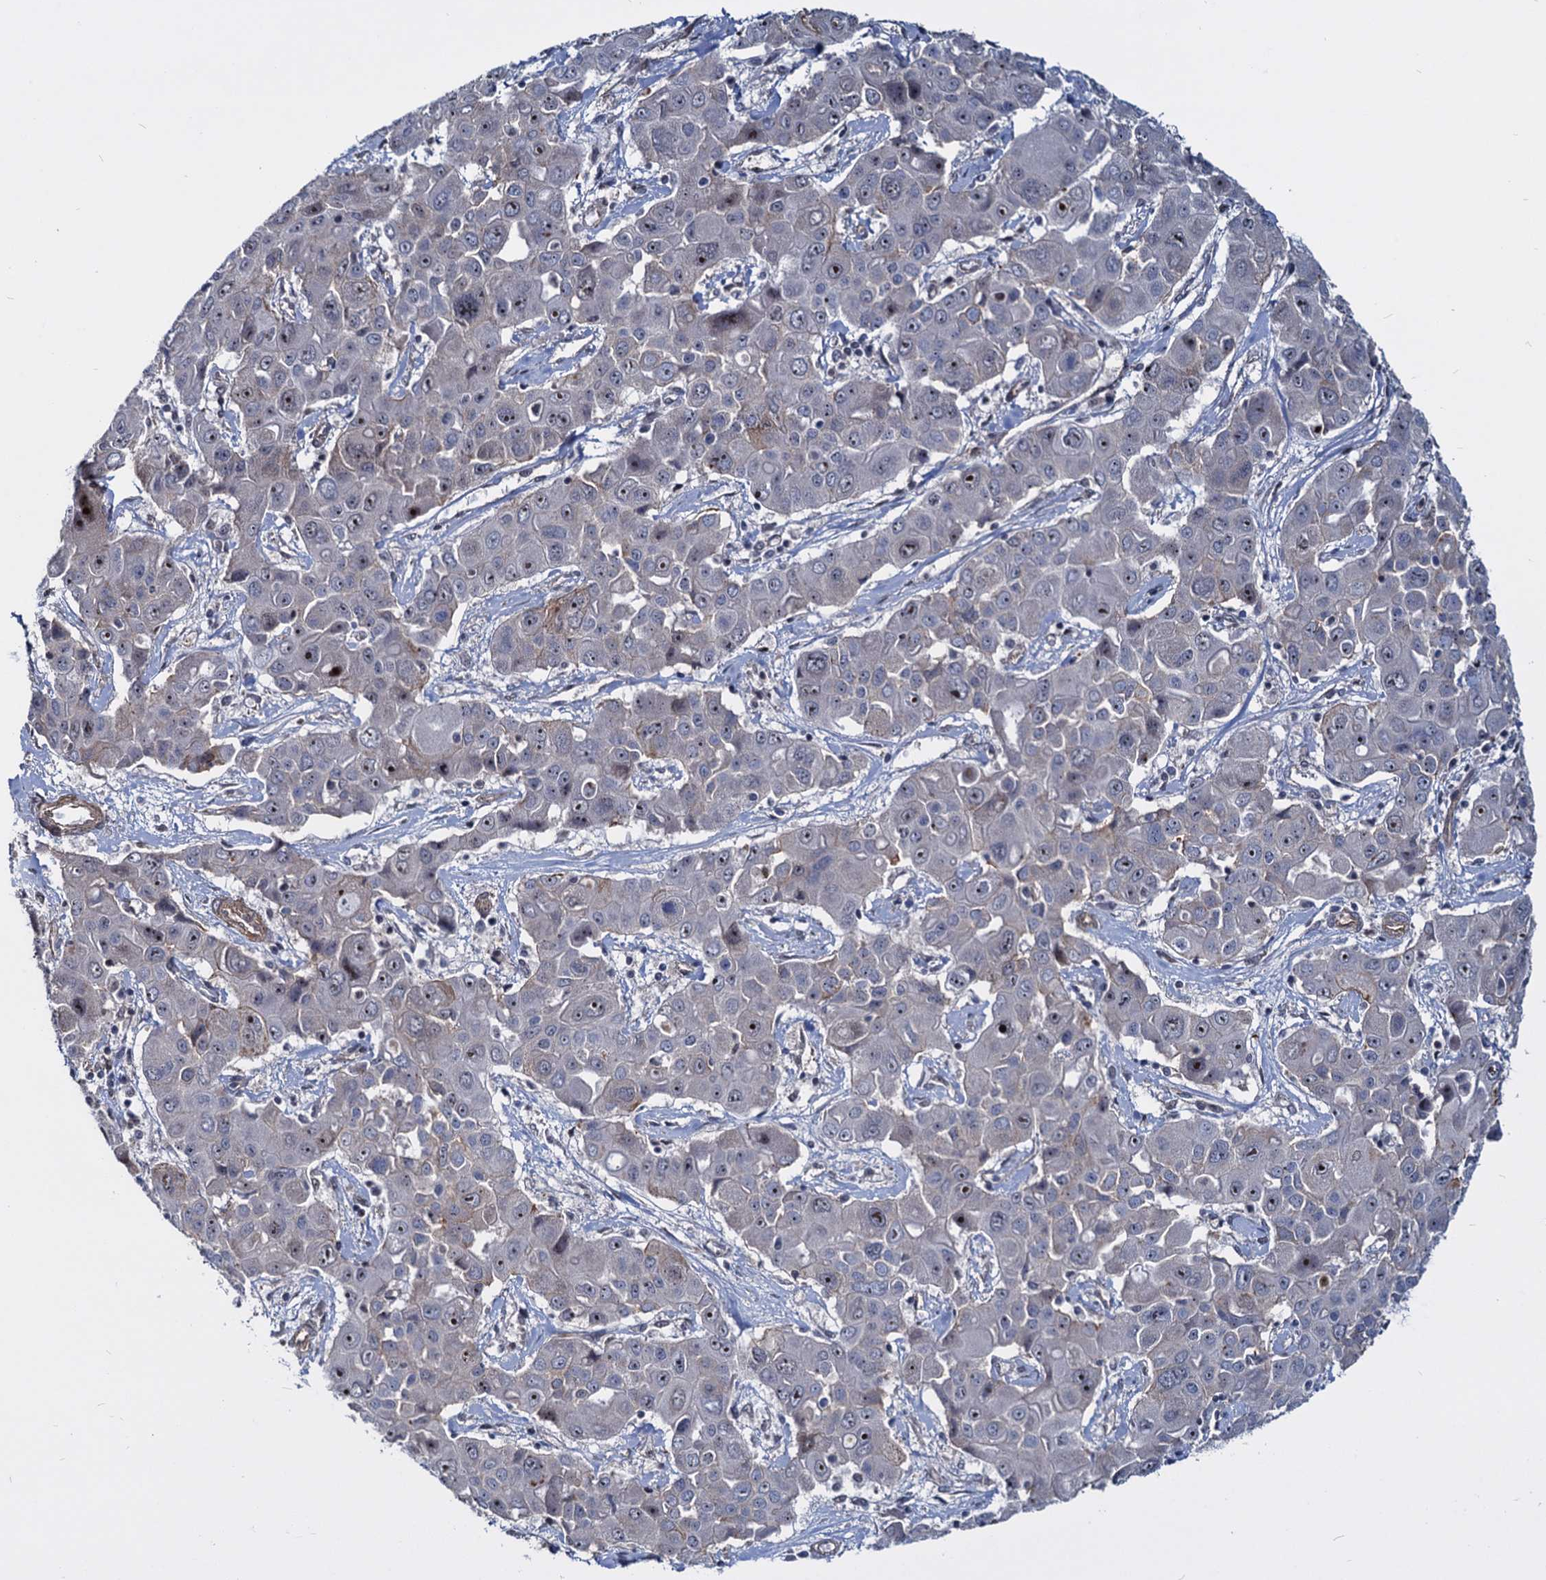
{"staining": {"intensity": "moderate", "quantity": "<25%", "location": "nuclear"}, "tissue": "liver cancer", "cell_type": "Tumor cells", "image_type": "cancer", "snomed": [{"axis": "morphology", "description": "Cholangiocarcinoma"}, {"axis": "topography", "description": "Liver"}], "caption": "A photomicrograph of cholangiocarcinoma (liver) stained for a protein exhibits moderate nuclear brown staining in tumor cells. (DAB = brown stain, brightfield microscopy at high magnification).", "gene": "UBLCP1", "patient": {"sex": "male", "age": 67}}